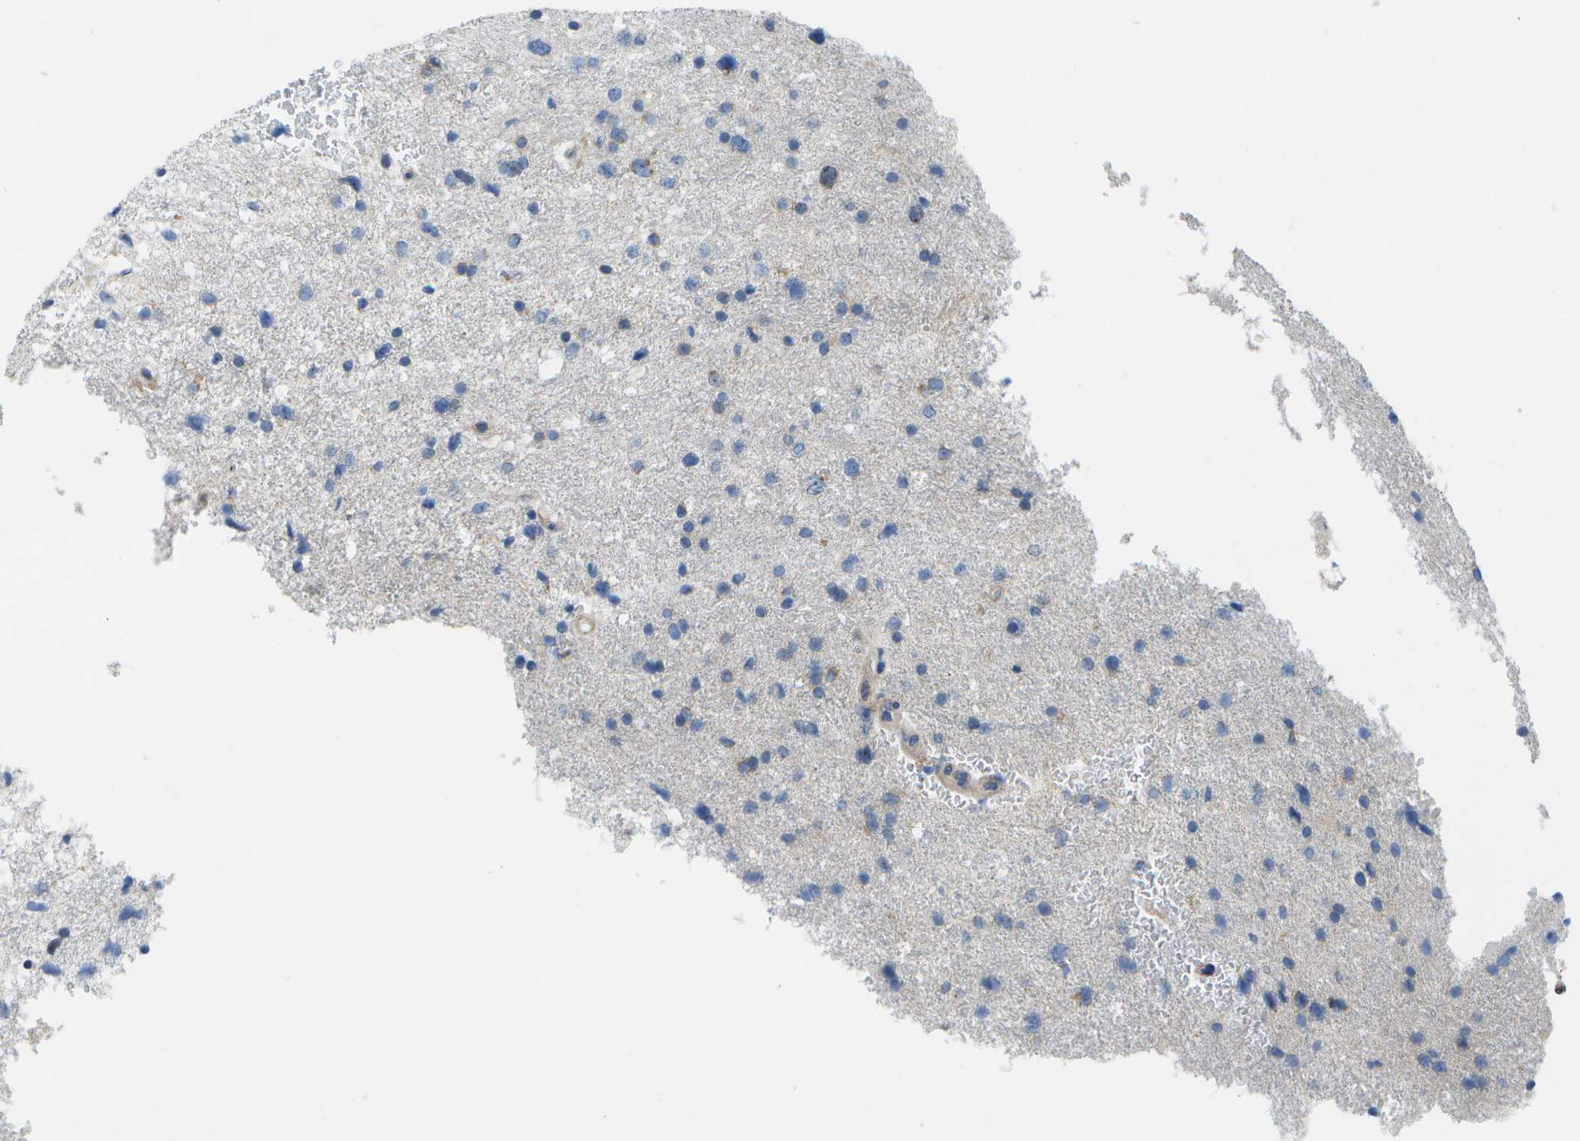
{"staining": {"intensity": "negative", "quantity": "none", "location": "none"}, "tissue": "glioma", "cell_type": "Tumor cells", "image_type": "cancer", "snomed": [{"axis": "morphology", "description": "Glioma, malignant, Low grade"}, {"axis": "topography", "description": "Brain"}], "caption": "Immunohistochemistry photomicrograph of neoplastic tissue: human glioma stained with DAB shows no significant protein staining in tumor cells.", "gene": "GDF5", "patient": {"sex": "female", "age": 37}}